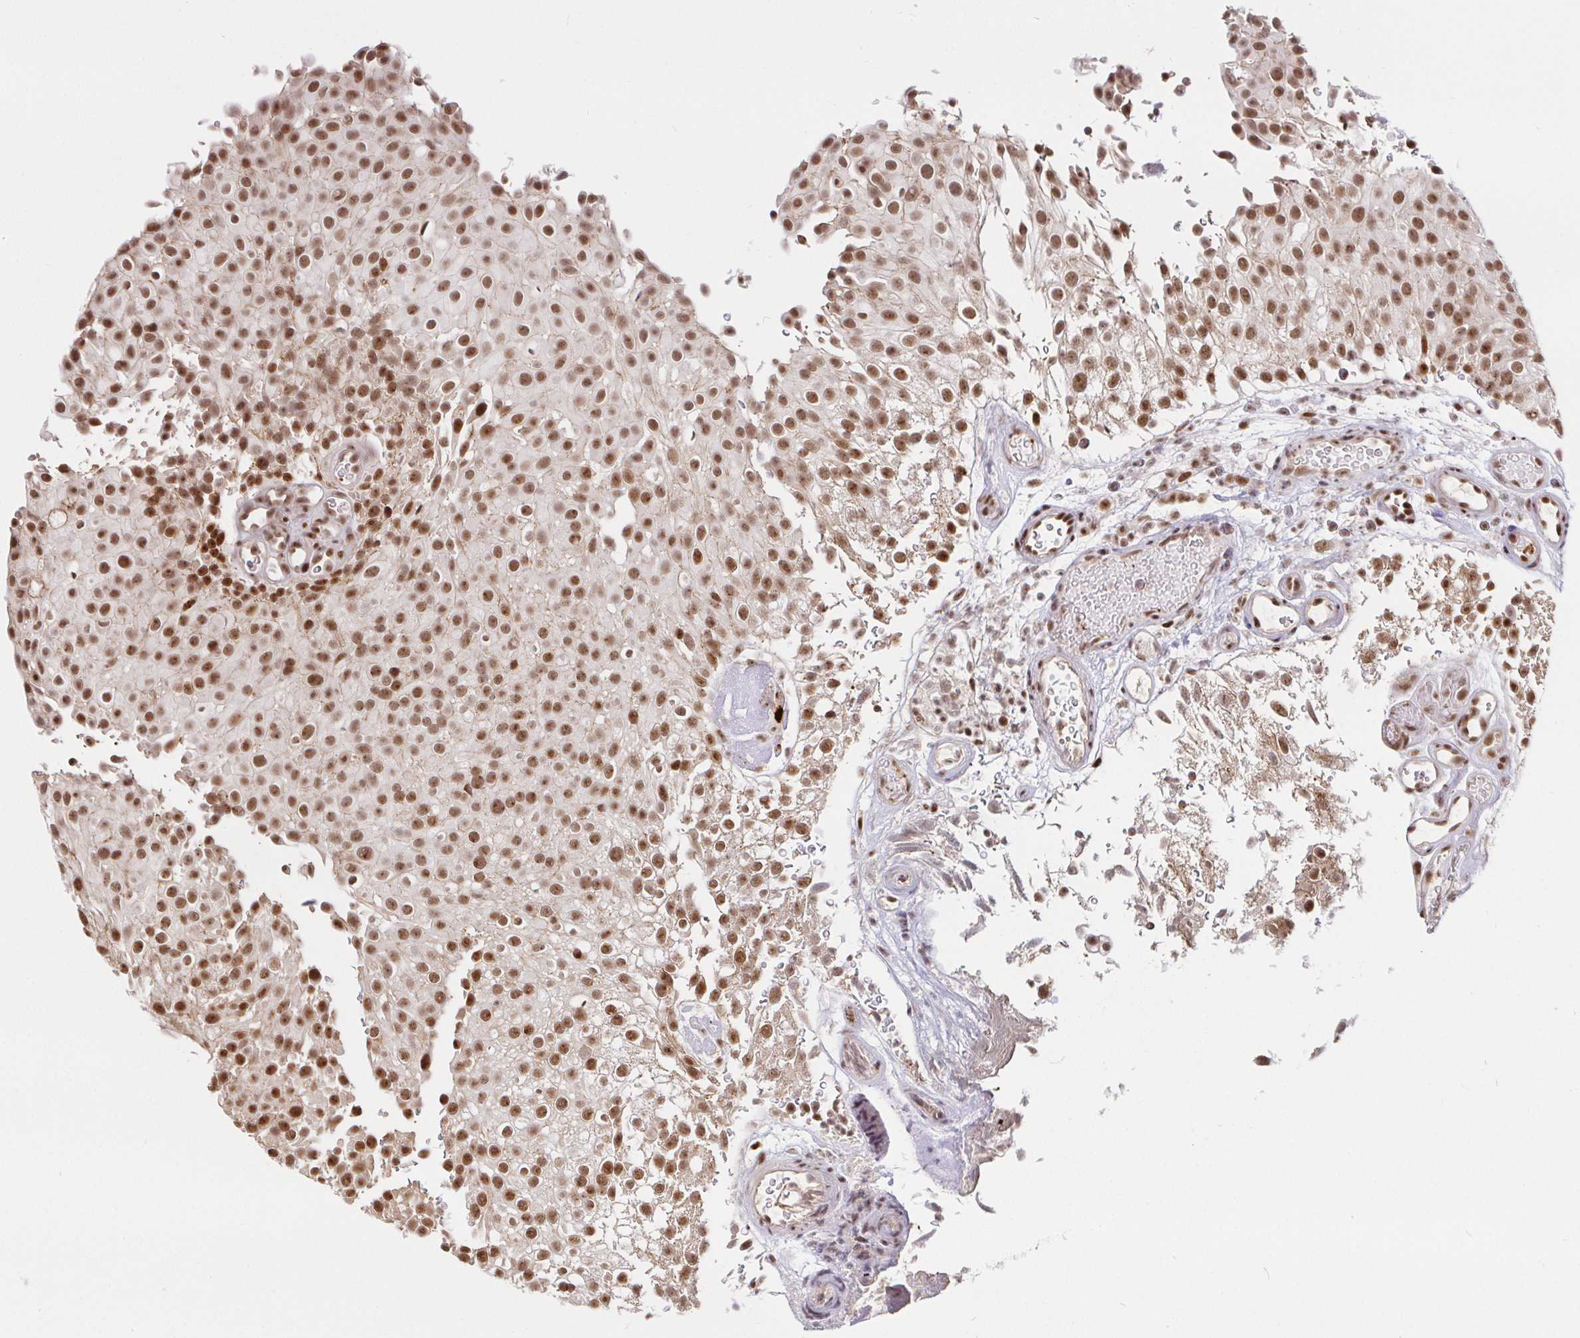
{"staining": {"intensity": "moderate", "quantity": ">75%", "location": "nuclear"}, "tissue": "urothelial cancer", "cell_type": "Tumor cells", "image_type": "cancer", "snomed": [{"axis": "morphology", "description": "Urothelial carcinoma, Low grade"}, {"axis": "topography", "description": "Urinary bladder"}], "caption": "This is an image of immunohistochemistry (IHC) staining of urothelial cancer, which shows moderate positivity in the nuclear of tumor cells.", "gene": "SP3", "patient": {"sex": "male", "age": 78}}